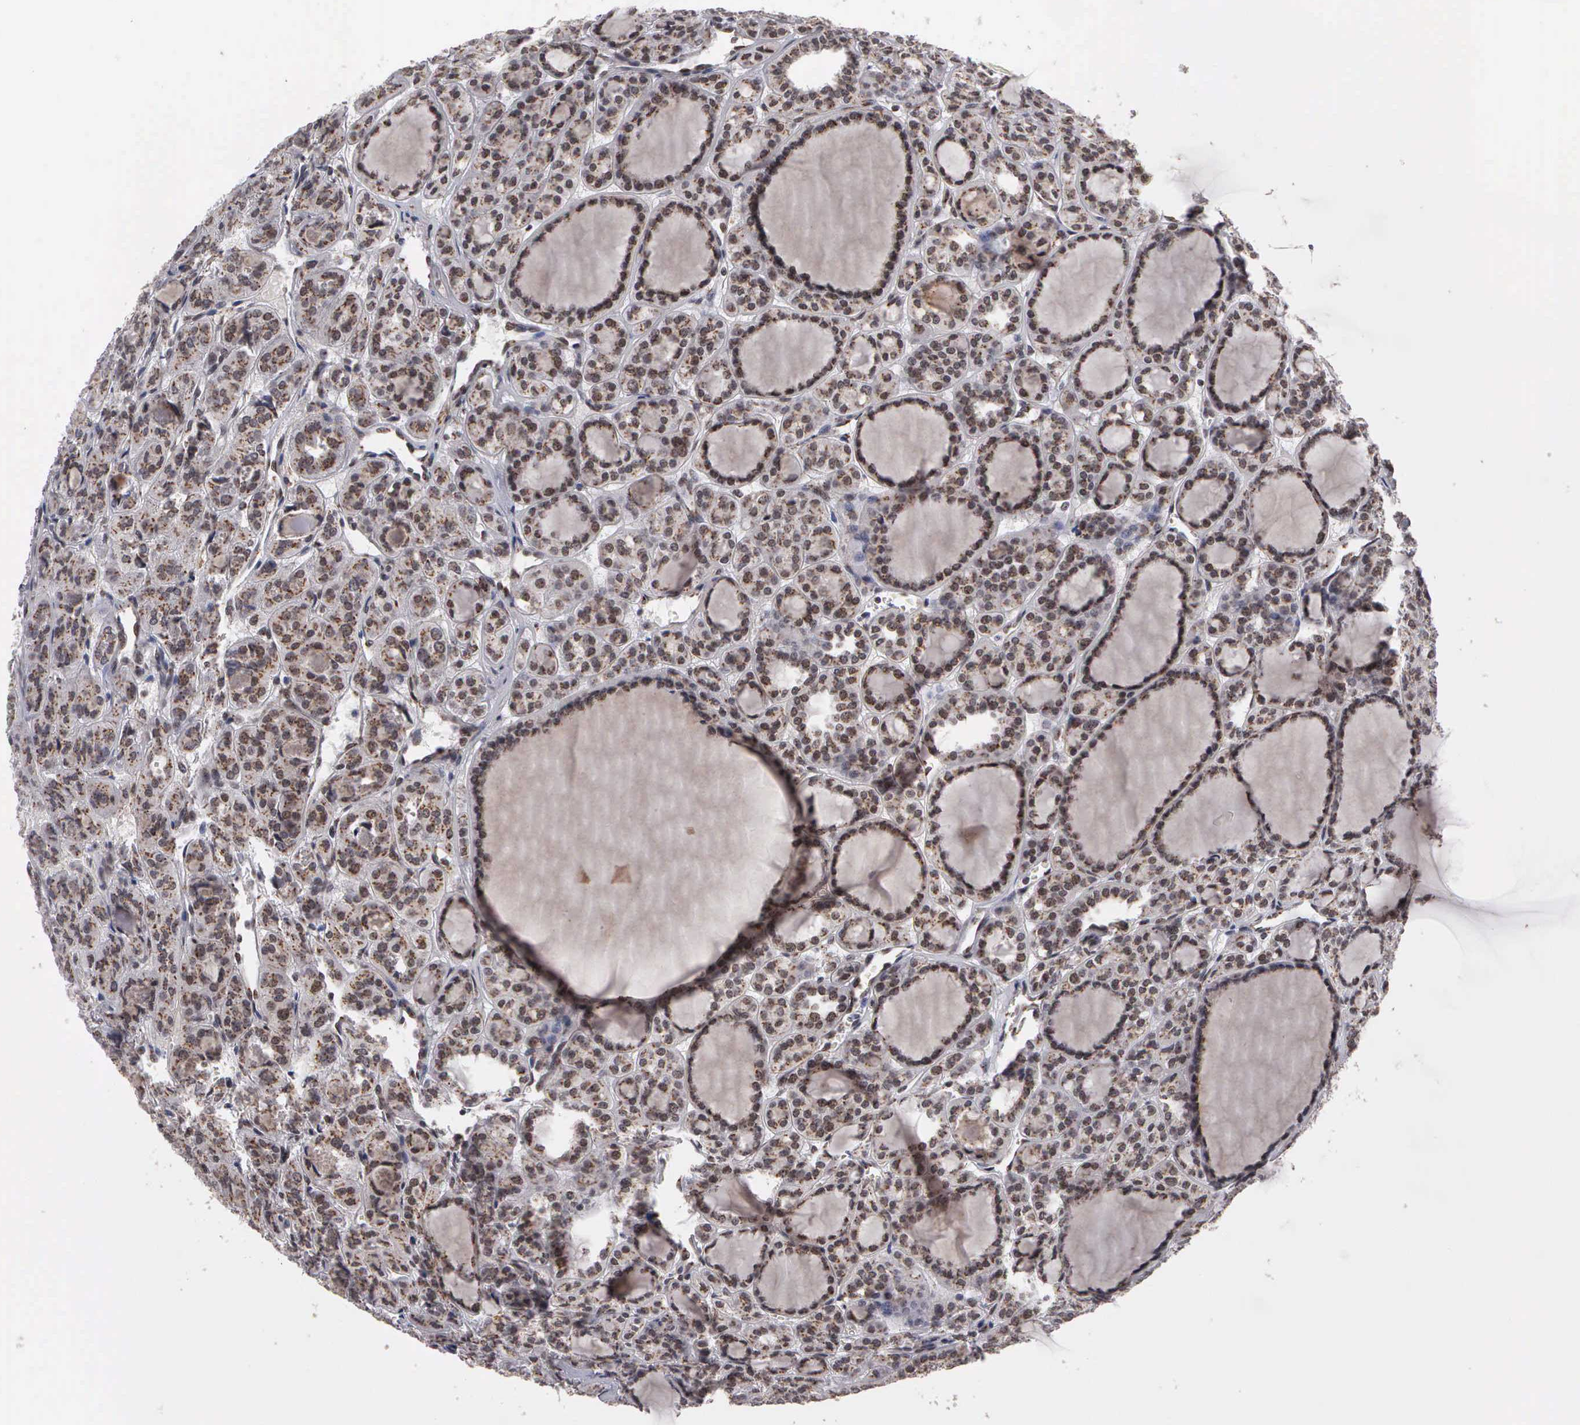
{"staining": {"intensity": "moderate", "quantity": ">75%", "location": "cytoplasmic/membranous,nuclear"}, "tissue": "thyroid cancer", "cell_type": "Tumor cells", "image_type": "cancer", "snomed": [{"axis": "morphology", "description": "Follicular adenoma carcinoma, NOS"}, {"axis": "topography", "description": "Thyroid gland"}], "caption": "About >75% of tumor cells in thyroid cancer exhibit moderate cytoplasmic/membranous and nuclear protein positivity as visualized by brown immunohistochemical staining.", "gene": "GTF2A1", "patient": {"sex": "female", "age": 71}}